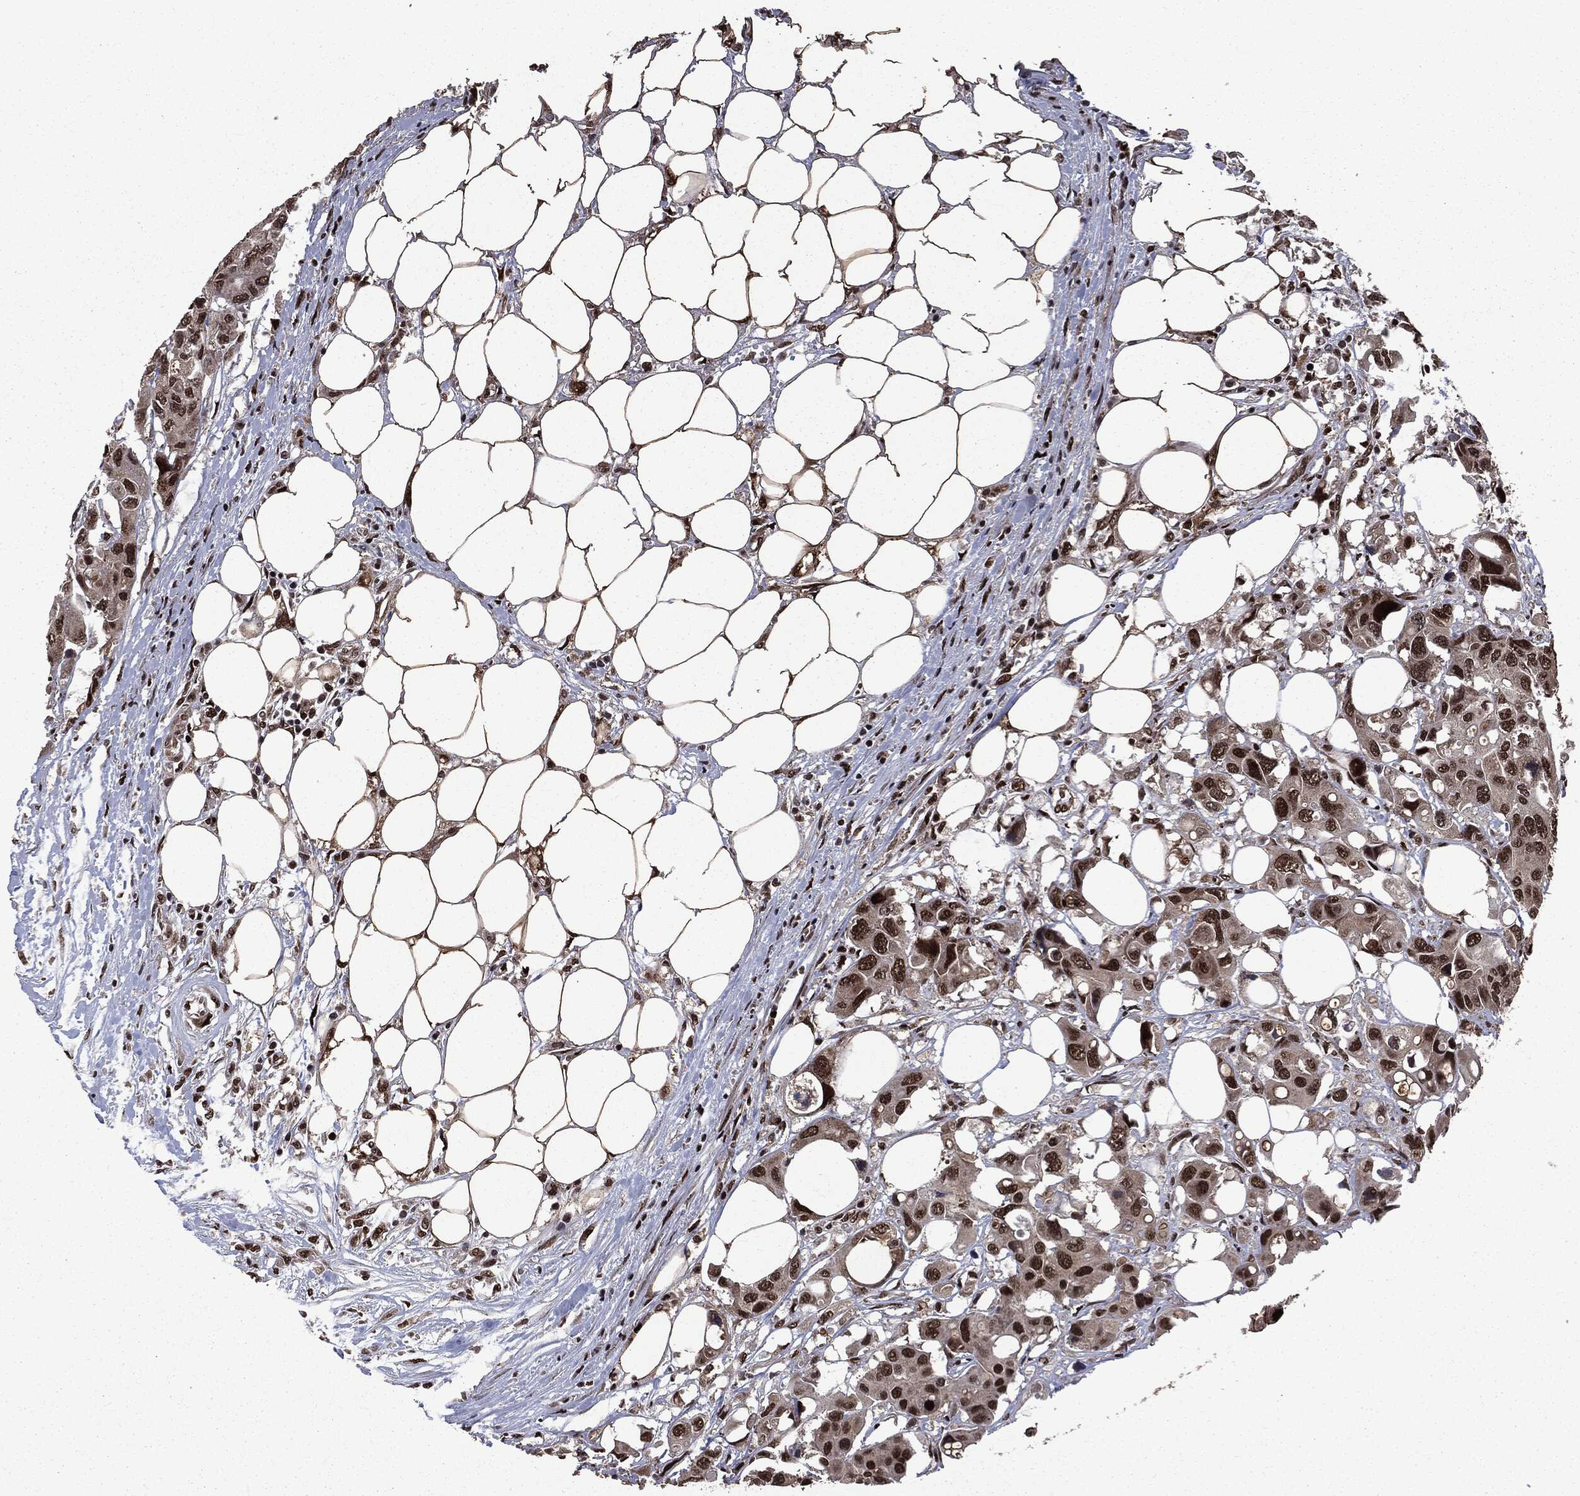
{"staining": {"intensity": "strong", "quantity": ">75%", "location": "nuclear"}, "tissue": "colorectal cancer", "cell_type": "Tumor cells", "image_type": "cancer", "snomed": [{"axis": "morphology", "description": "Adenocarcinoma, NOS"}, {"axis": "topography", "description": "Colon"}], "caption": "High-power microscopy captured an immunohistochemistry photomicrograph of colorectal cancer (adenocarcinoma), revealing strong nuclear expression in about >75% of tumor cells.", "gene": "DVL2", "patient": {"sex": "male", "age": 77}}